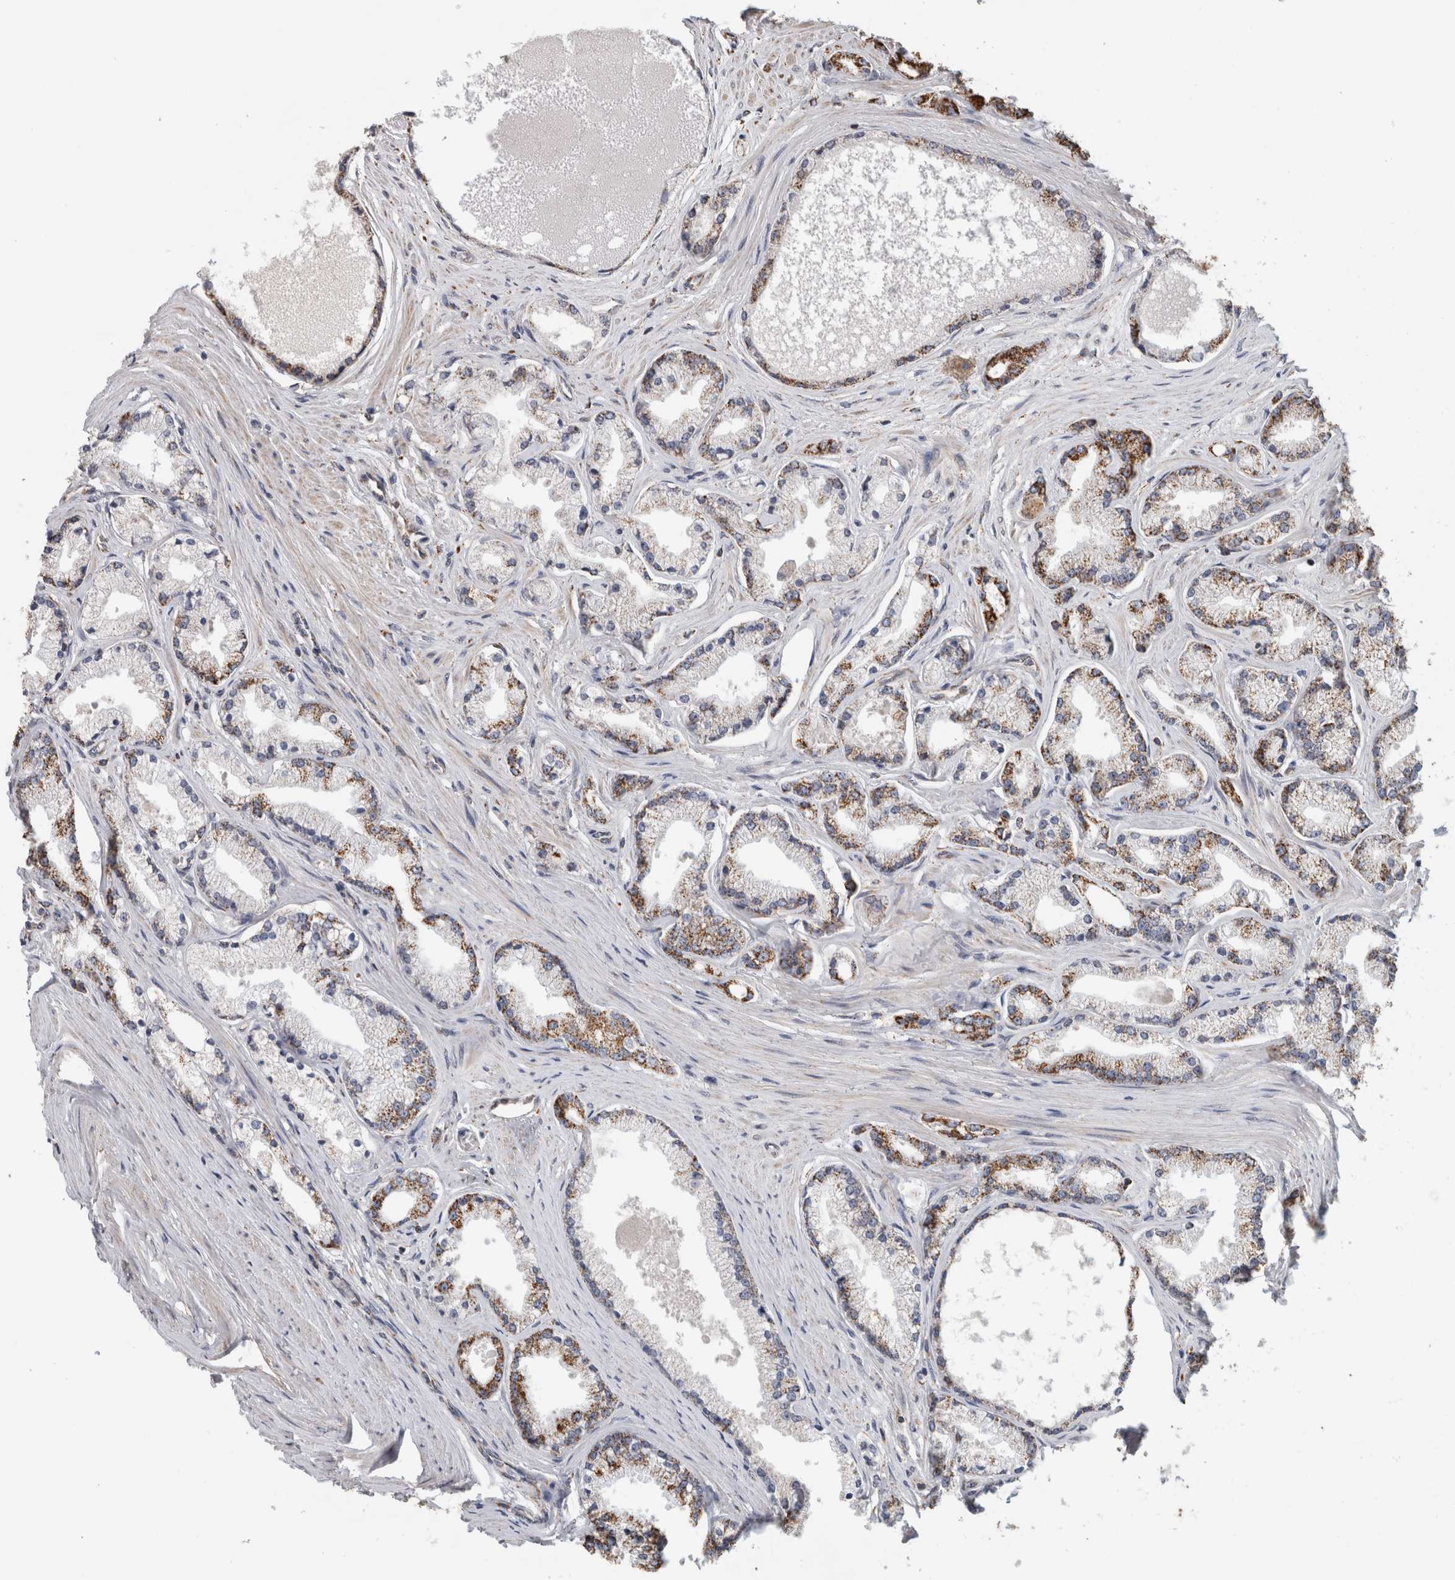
{"staining": {"intensity": "moderate", "quantity": "25%-75%", "location": "cytoplasmic/membranous"}, "tissue": "prostate cancer", "cell_type": "Tumor cells", "image_type": "cancer", "snomed": [{"axis": "morphology", "description": "Adenocarcinoma, High grade"}, {"axis": "topography", "description": "Prostate"}], "caption": "DAB (3,3'-diaminobenzidine) immunohistochemical staining of human prostate cancer demonstrates moderate cytoplasmic/membranous protein positivity in about 25%-75% of tumor cells. (Stains: DAB (3,3'-diaminobenzidine) in brown, nuclei in blue, Microscopy: brightfield microscopy at high magnification).", "gene": "ST8SIA1", "patient": {"sex": "male", "age": 71}}